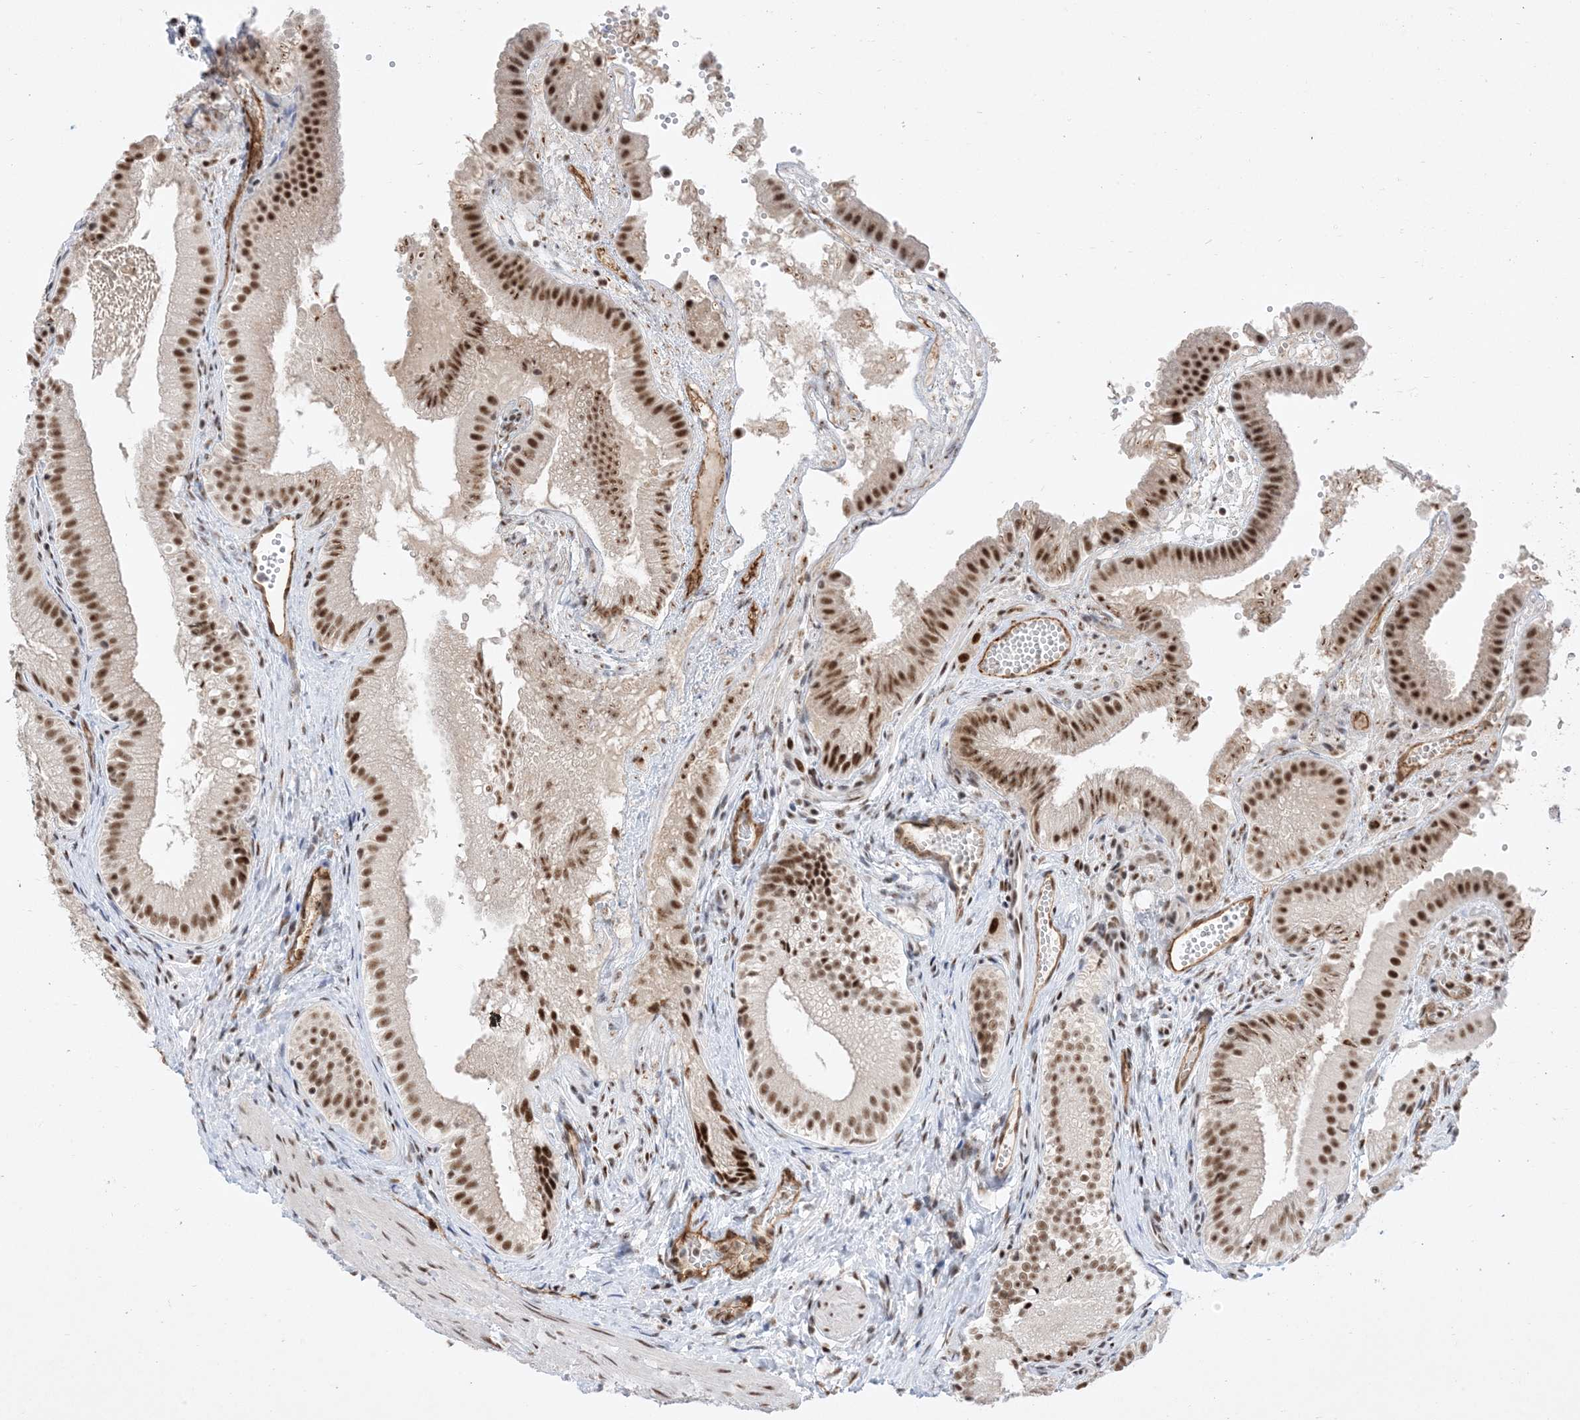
{"staining": {"intensity": "strong", "quantity": ">75%", "location": "nuclear"}, "tissue": "gallbladder", "cell_type": "Glandular cells", "image_type": "normal", "snomed": [{"axis": "morphology", "description": "Normal tissue, NOS"}, {"axis": "topography", "description": "Gallbladder"}], "caption": "The photomicrograph demonstrates immunohistochemical staining of normal gallbladder. There is strong nuclear positivity is seen in about >75% of glandular cells. The protein of interest is stained brown, and the nuclei are stained in blue (DAB IHC with brightfield microscopy, high magnification).", "gene": "SF3A3", "patient": {"sex": "female", "age": 30}}